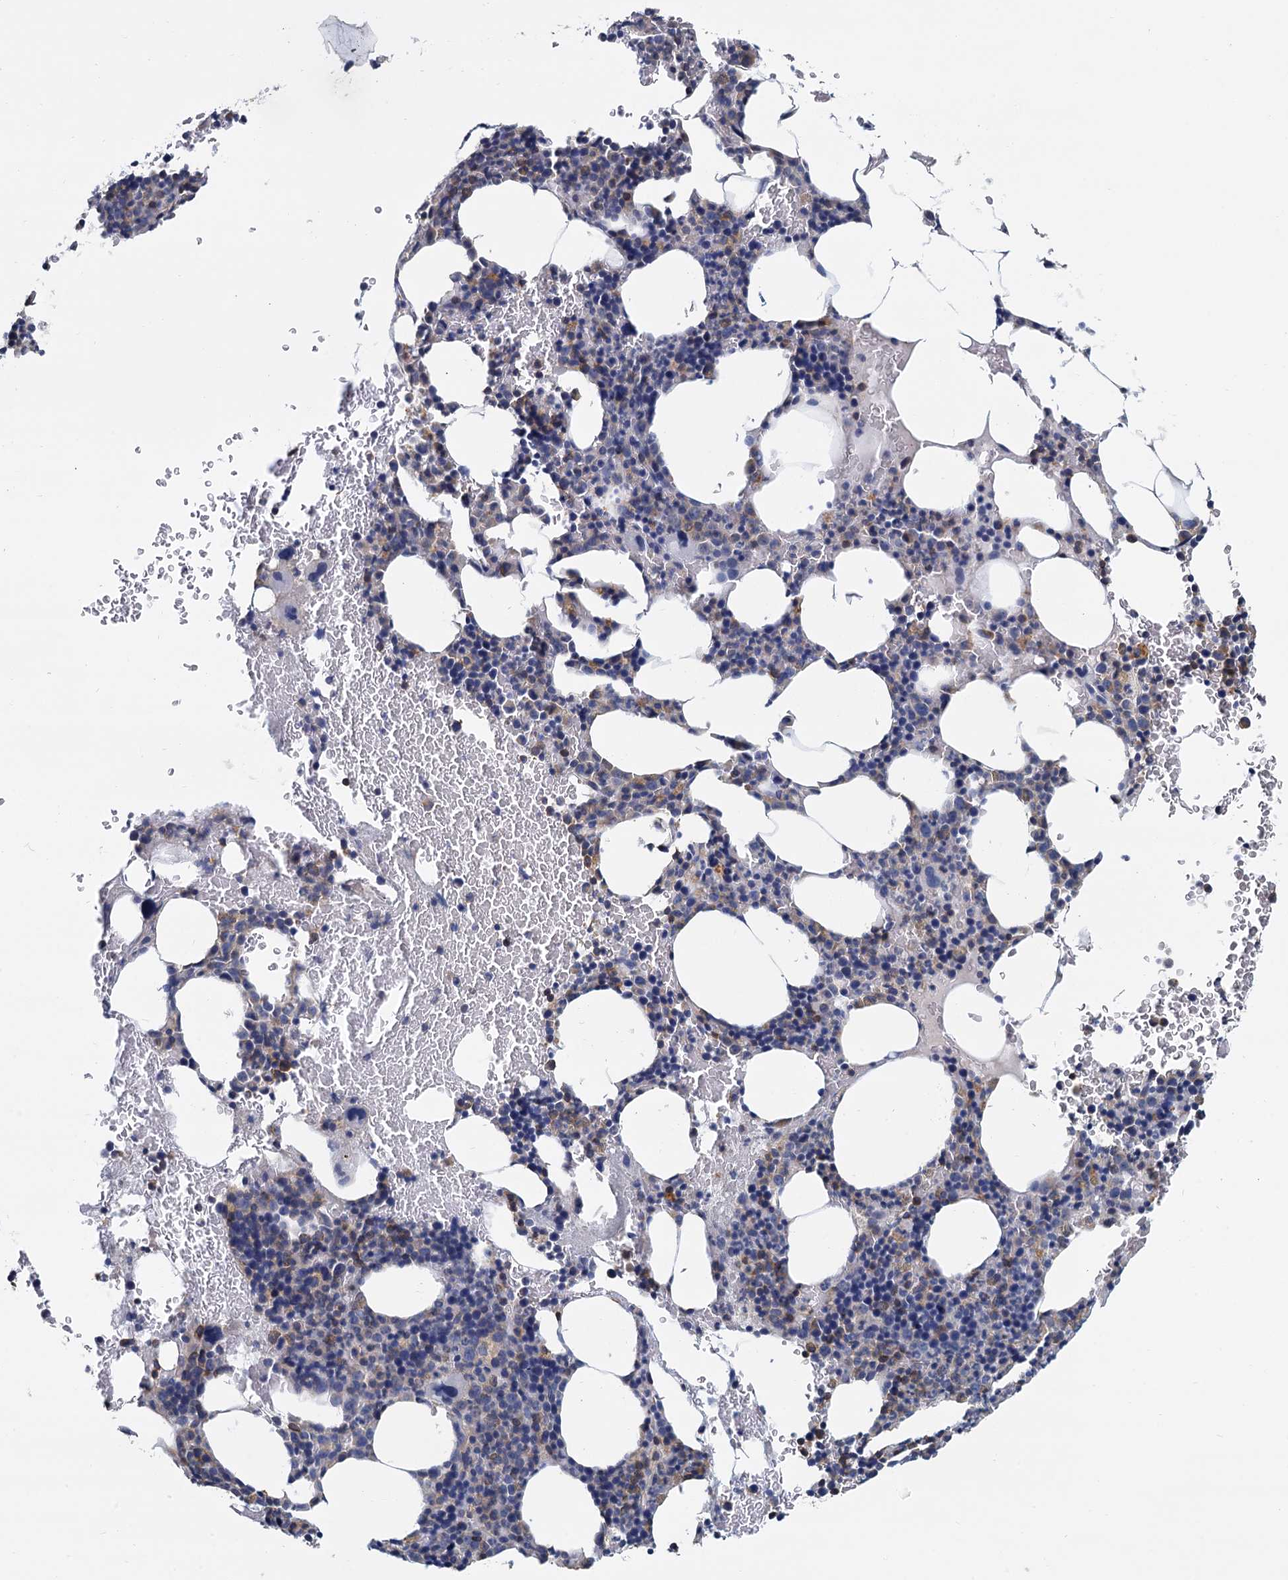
{"staining": {"intensity": "weak", "quantity": "<25%", "location": "cytoplasmic/membranous"}, "tissue": "bone marrow", "cell_type": "Hematopoietic cells", "image_type": "normal", "snomed": [{"axis": "morphology", "description": "Normal tissue, NOS"}, {"axis": "topography", "description": "Bone marrow"}], "caption": "A high-resolution histopathology image shows immunohistochemistry staining of unremarkable bone marrow, which exhibits no significant positivity in hematopoietic cells. (Stains: DAB (3,3'-diaminobenzidine) immunohistochemistry (IHC) with hematoxylin counter stain, Microscopy: brightfield microscopy at high magnification).", "gene": "ACSM3", "patient": {"sex": "female", "age": 77}}